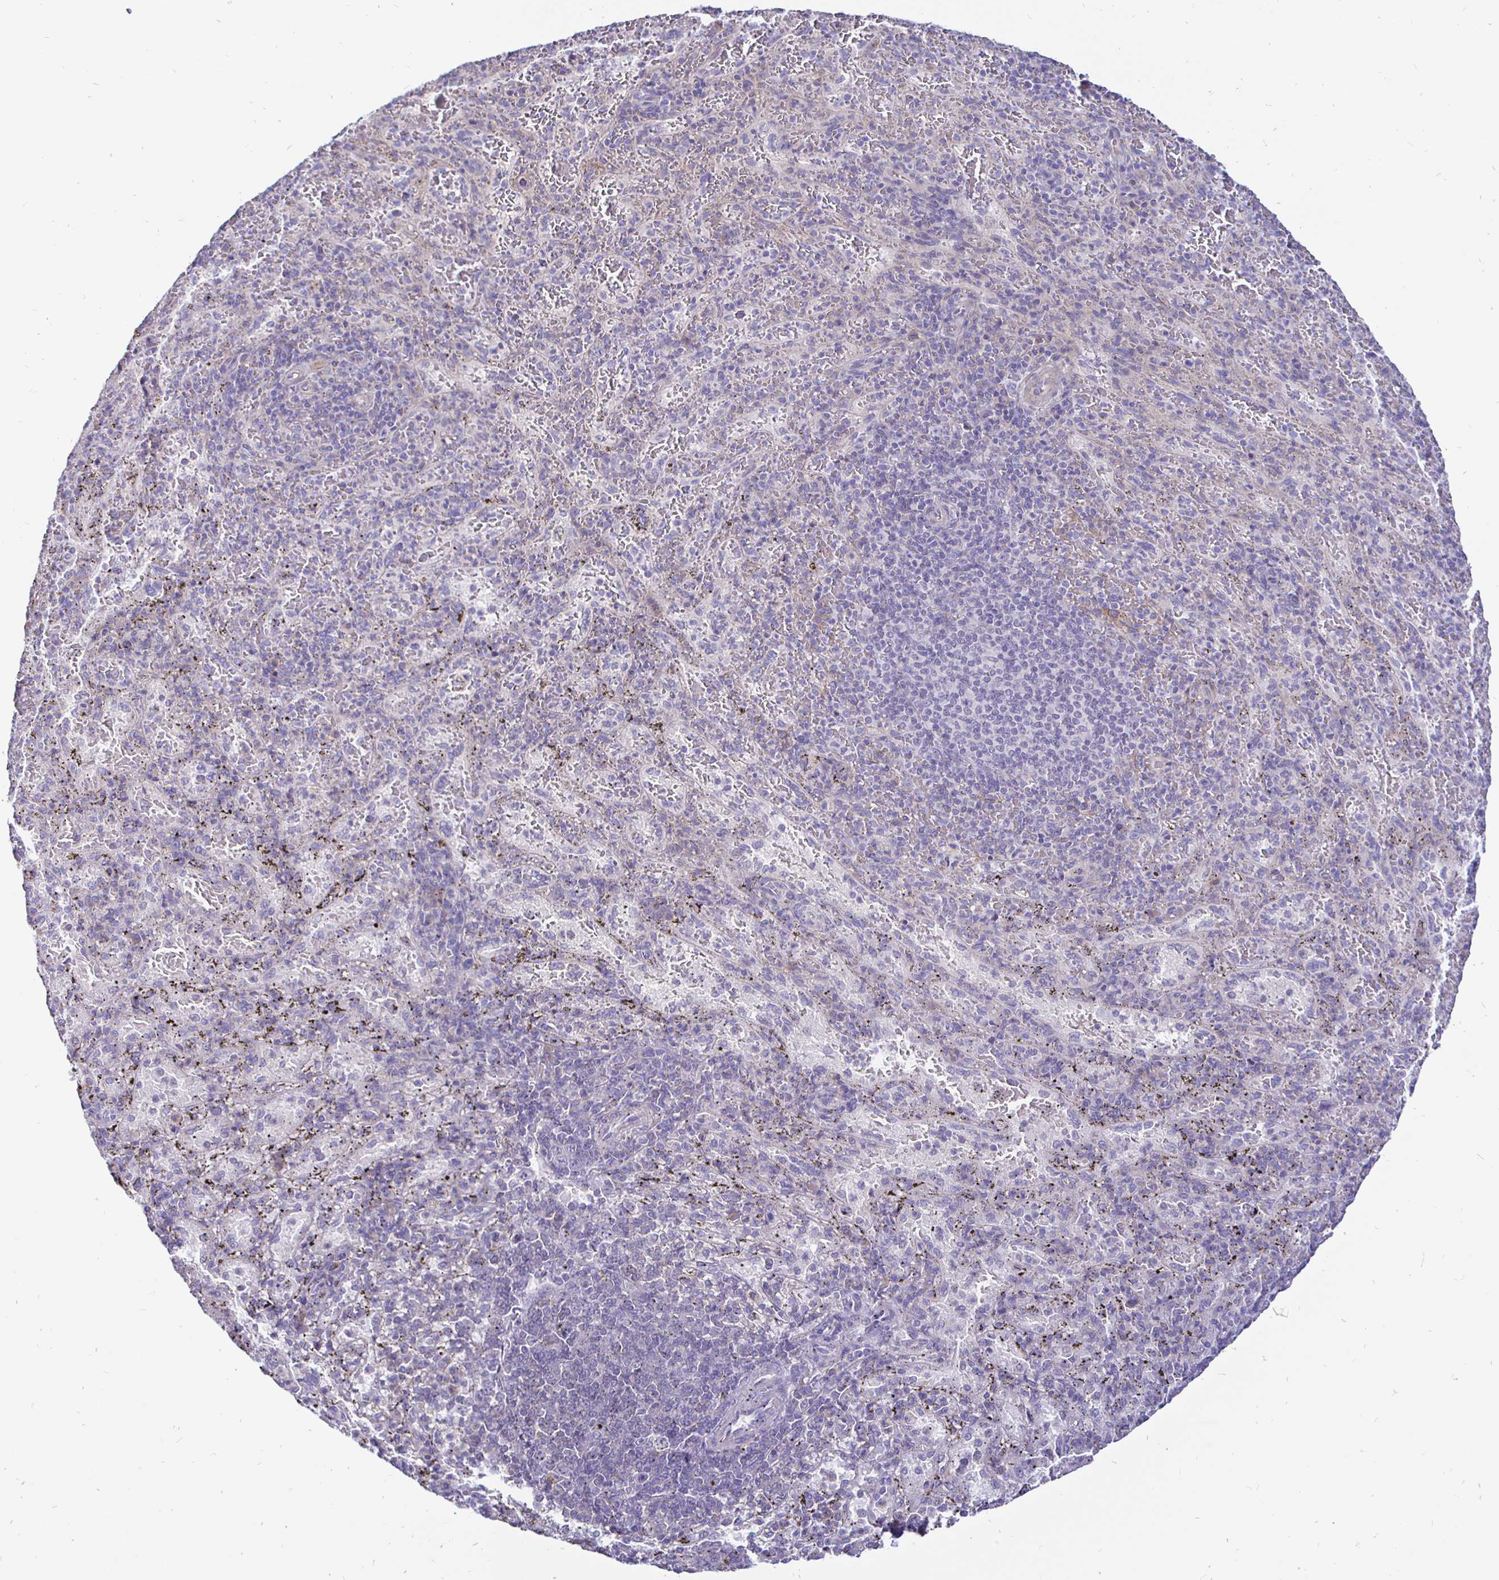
{"staining": {"intensity": "negative", "quantity": "none", "location": "none"}, "tissue": "spleen", "cell_type": "Cells in red pulp", "image_type": "normal", "snomed": [{"axis": "morphology", "description": "Normal tissue, NOS"}, {"axis": "topography", "description": "Spleen"}], "caption": "Cells in red pulp show no significant protein positivity in unremarkable spleen. The staining is performed using DAB brown chromogen with nuclei counter-stained in using hematoxylin.", "gene": "NECAB1", "patient": {"sex": "male", "age": 57}}